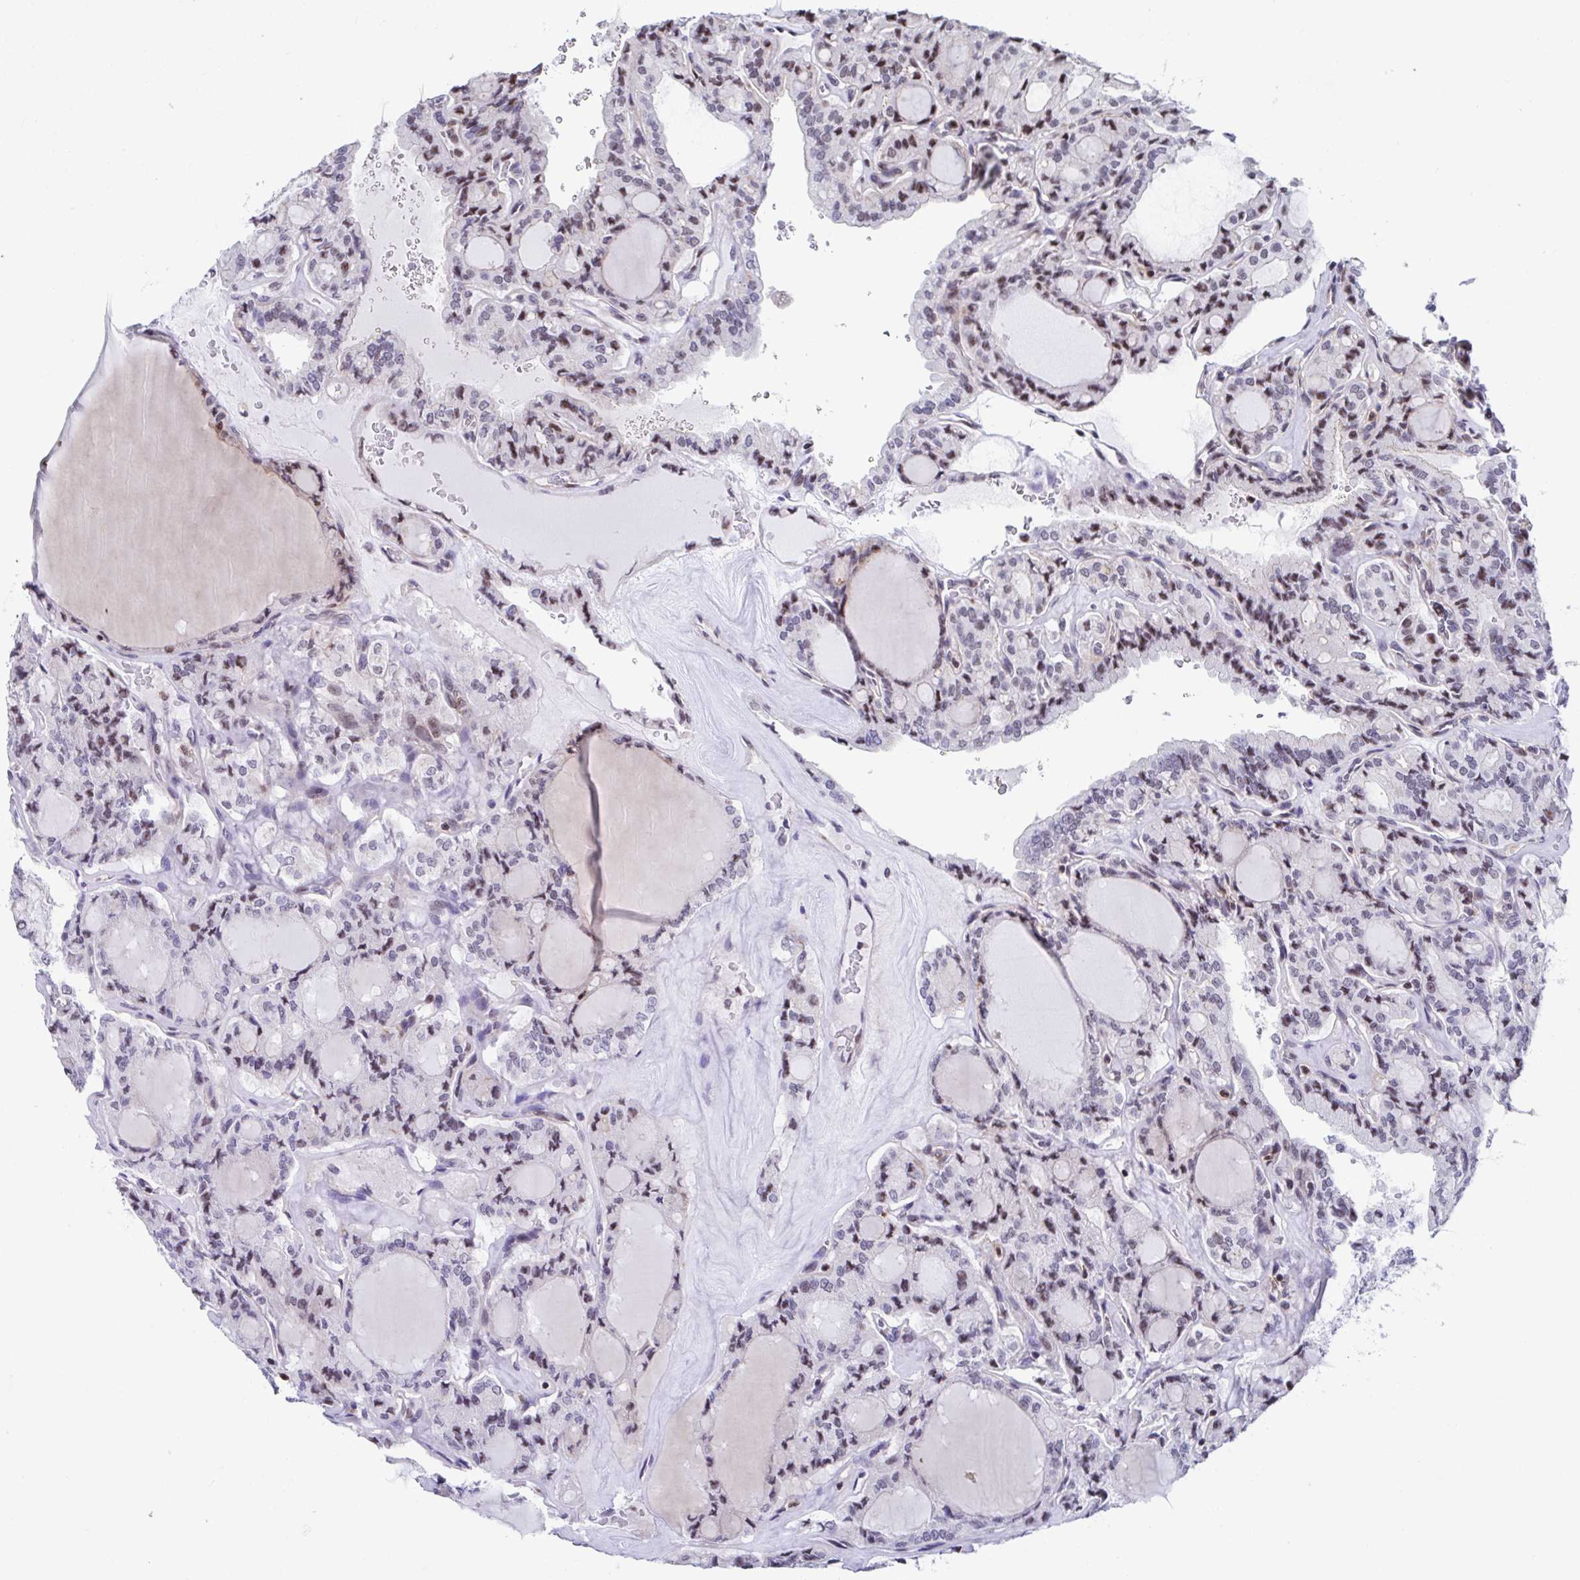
{"staining": {"intensity": "moderate", "quantity": "<25%", "location": "nuclear"}, "tissue": "thyroid cancer", "cell_type": "Tumor cells", "image_type": "cancer", "snomed": [{"axis": "morphology", "description": "Papillary adenocarcinoma, NOS"}, {"axis": "topography", "description": "Thyroid gland"}], "caption": "Thyroid cancer (papillary adenocarcinoma) was stained to show a protein in brown. There is low levels of moderate nuclear expression in about <25% of tumor cells. (DAB (3,3'-diaminobenzidine) = brown stain, brightfield microscopy at high magnification).", "gene": "WDR72", "patient": {"sex": "male", "age": 87}}